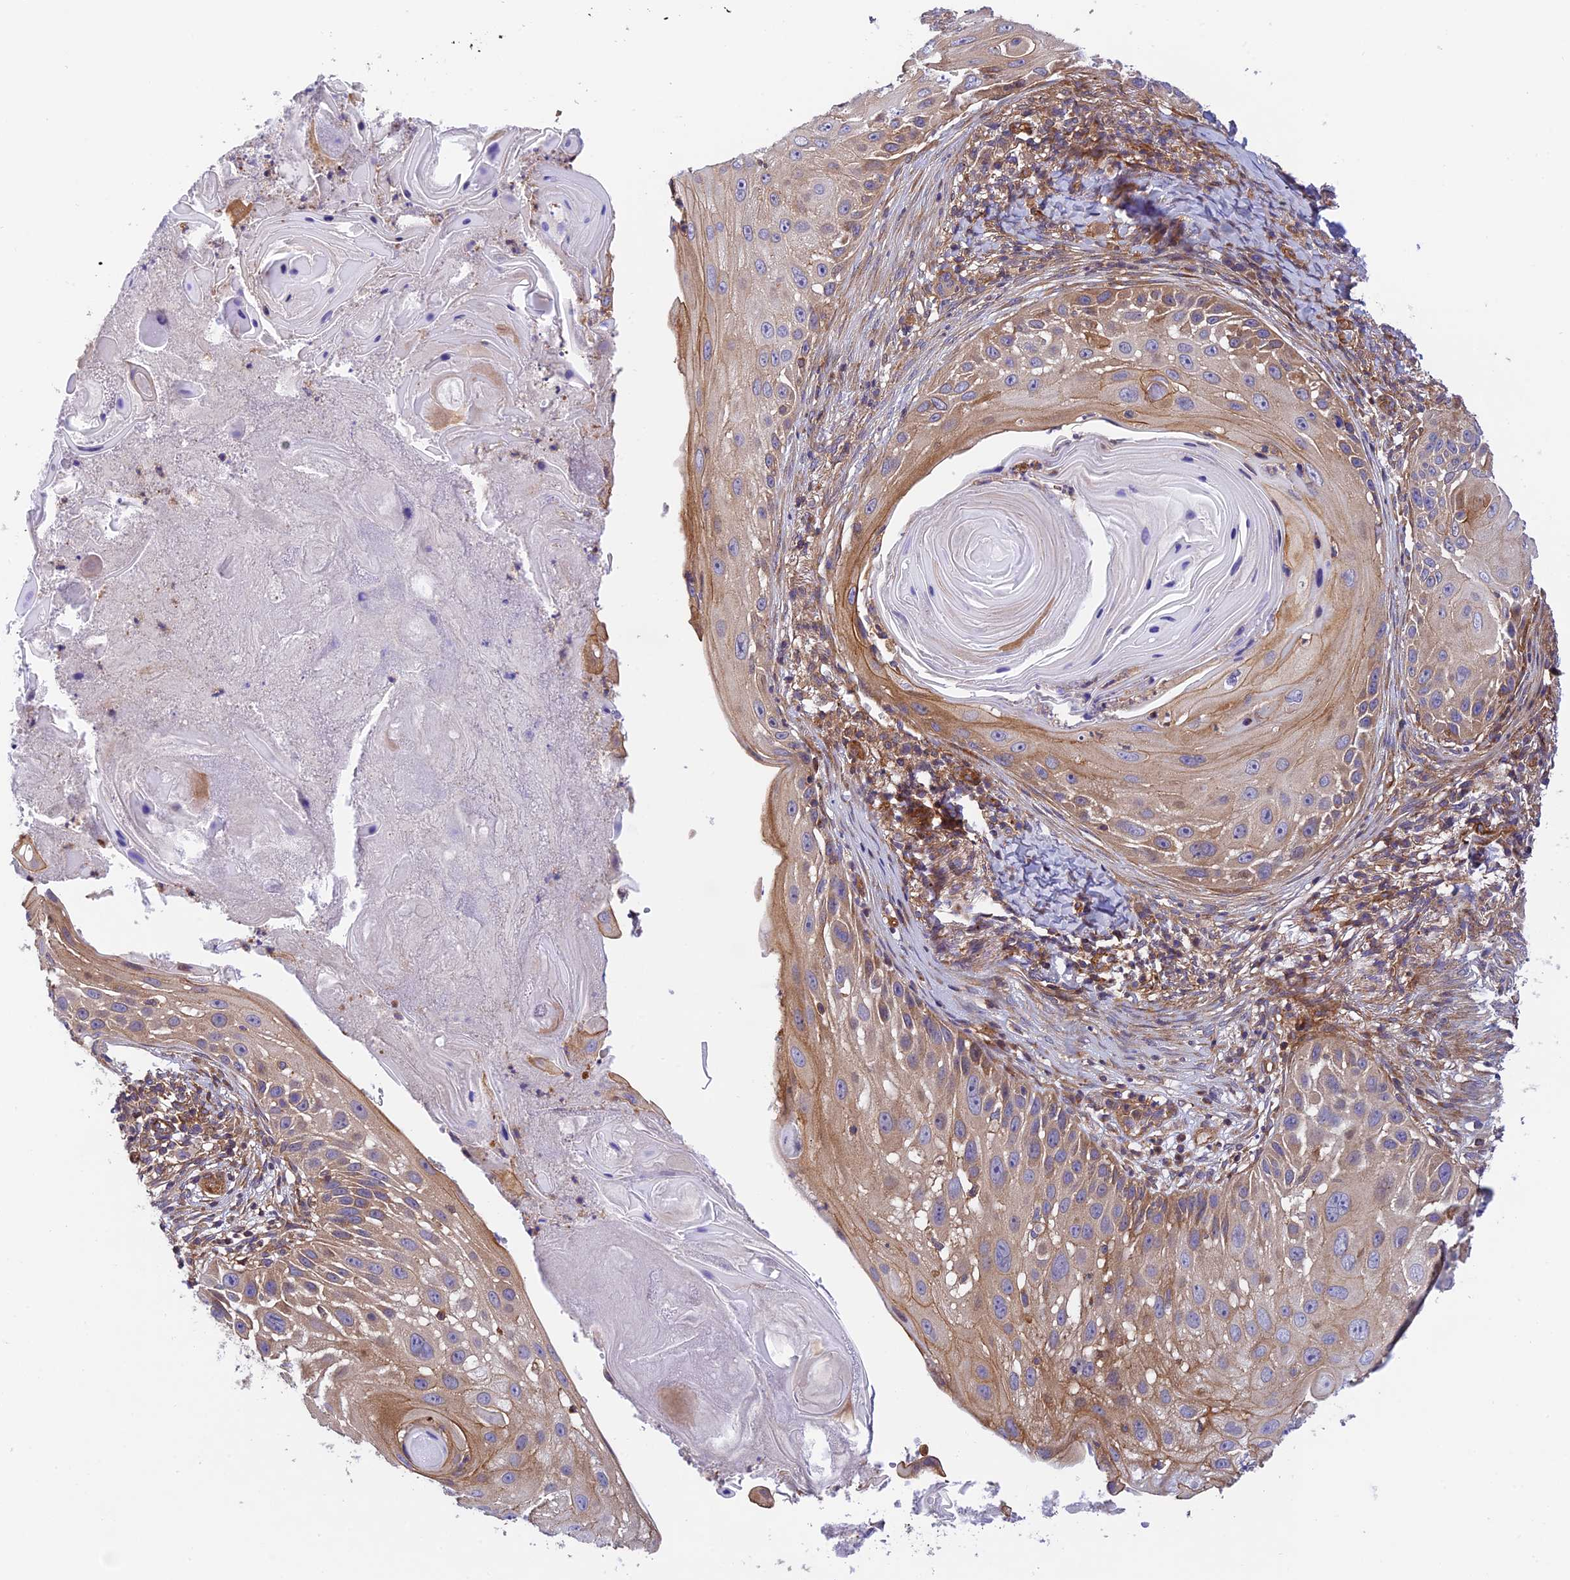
{"staining": {"intensity": "moderate", "quantity": "25%-75%", "location": "cytoplasmic/membranous"}, "tissue": "skin cancer", "cell_type": "Tumor cells", "image_type": "cancer", "snomed": [{"axis": "morphology", "description": "Squamous cell carcinoma, NOS"}, {"axis": "topography", "description": "Skin"}], "caption": "Protein staining of skin squamous cell carcinoma tissue shows moderate cytoplasmic/membranous staining in about 25%-75% of tumor cells.", "gene": "EVI5L", "patient": {"sex": "female", "age": 44}}